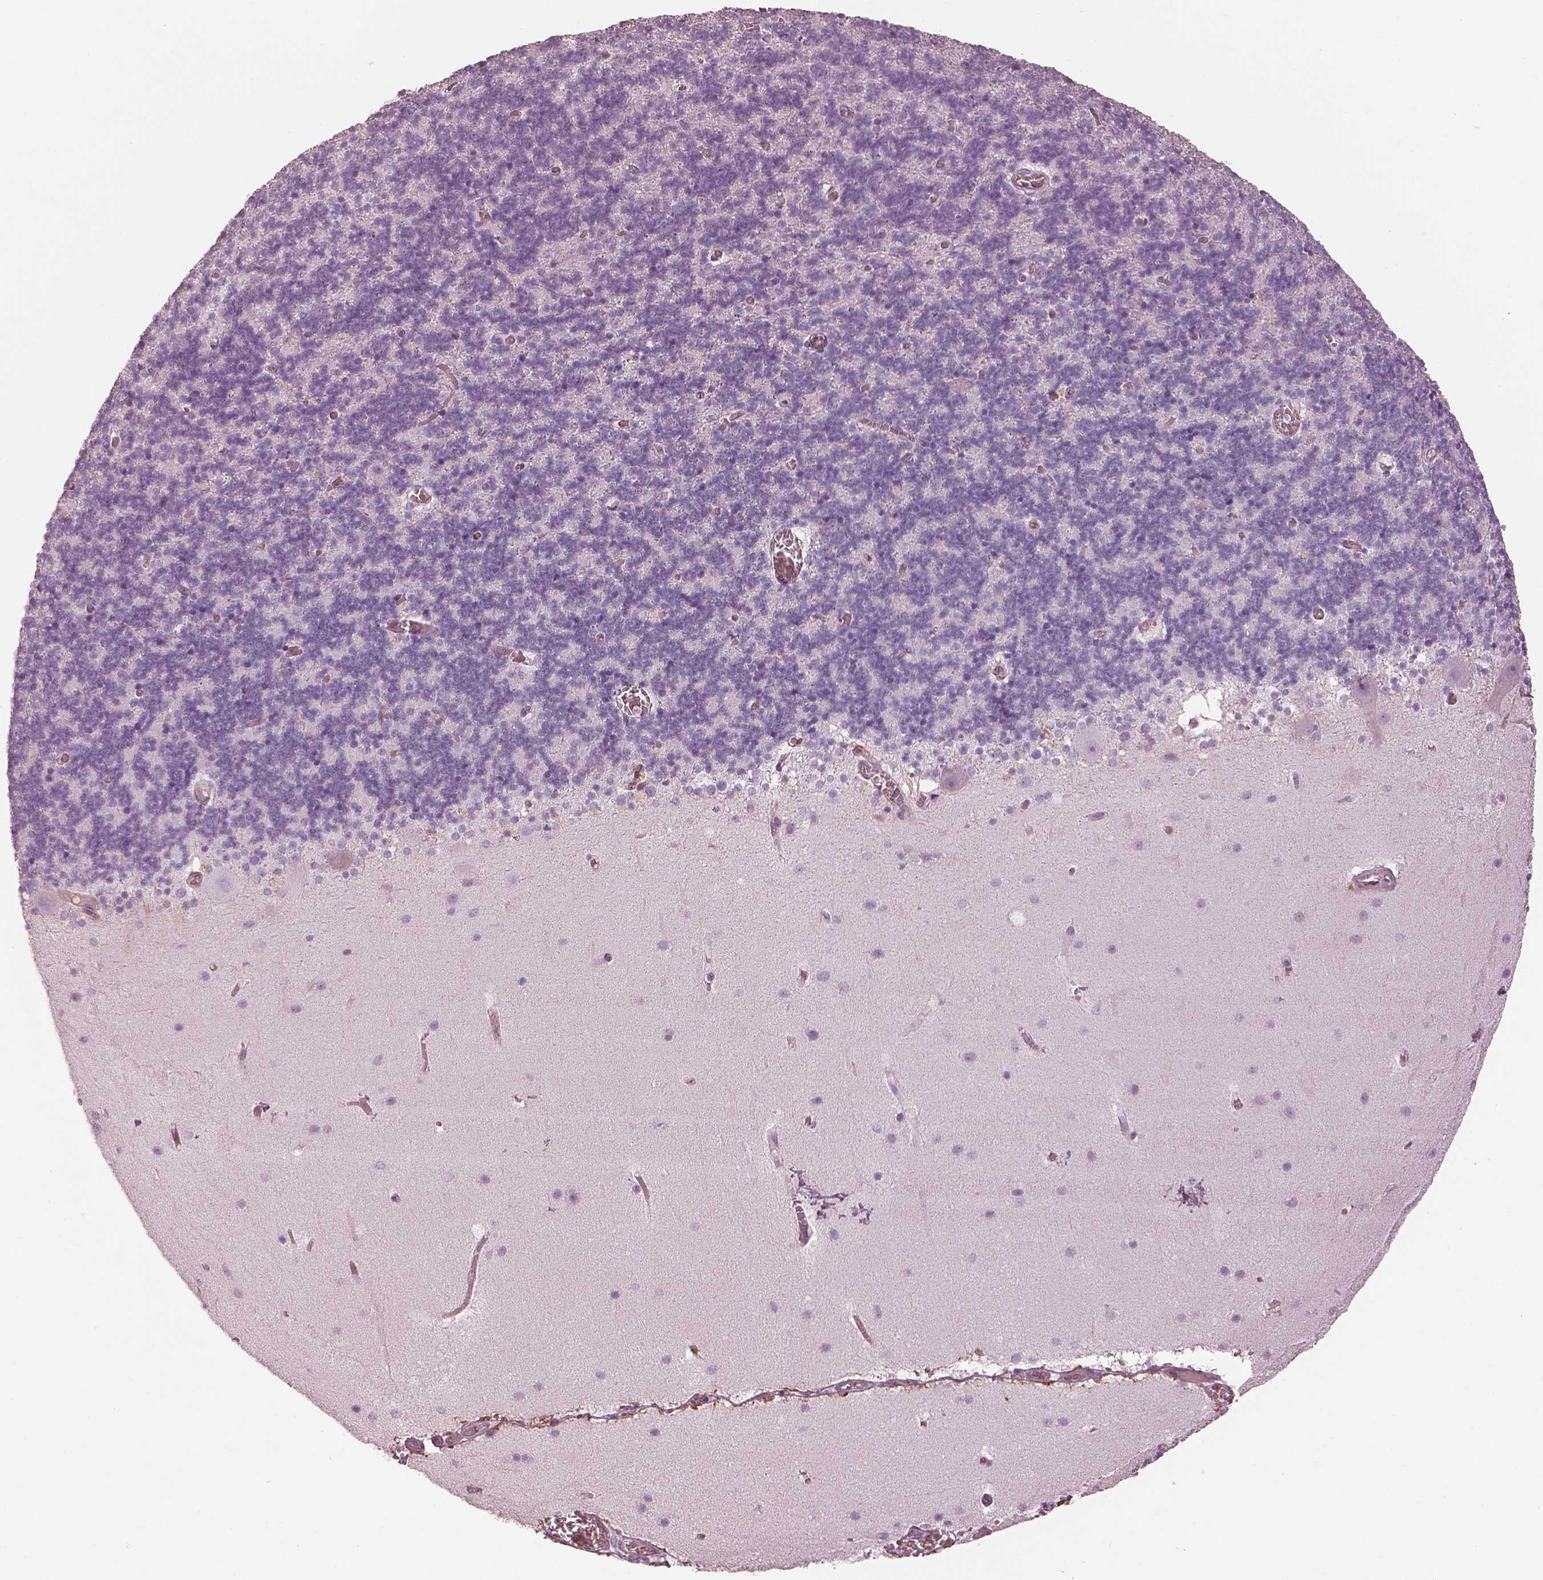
{"staining": {"intensity": "negative", "quantity": "none", "location": "none"}, "tissue": "cerebellum", "cell_type": "Cells in granular layer", "image_type": "normal", "snomed": [{"axis": "morphology", "description": "Normal tissue, NOS"}, {"axis": "topography", "description": "Cerebellum"}], "caption": "Cerebellum stained for a protein using IHC displays no staining cells in granular layer.", "gene": "ENSG00000289258", "patient": {"sex": "male", "age": 70}}